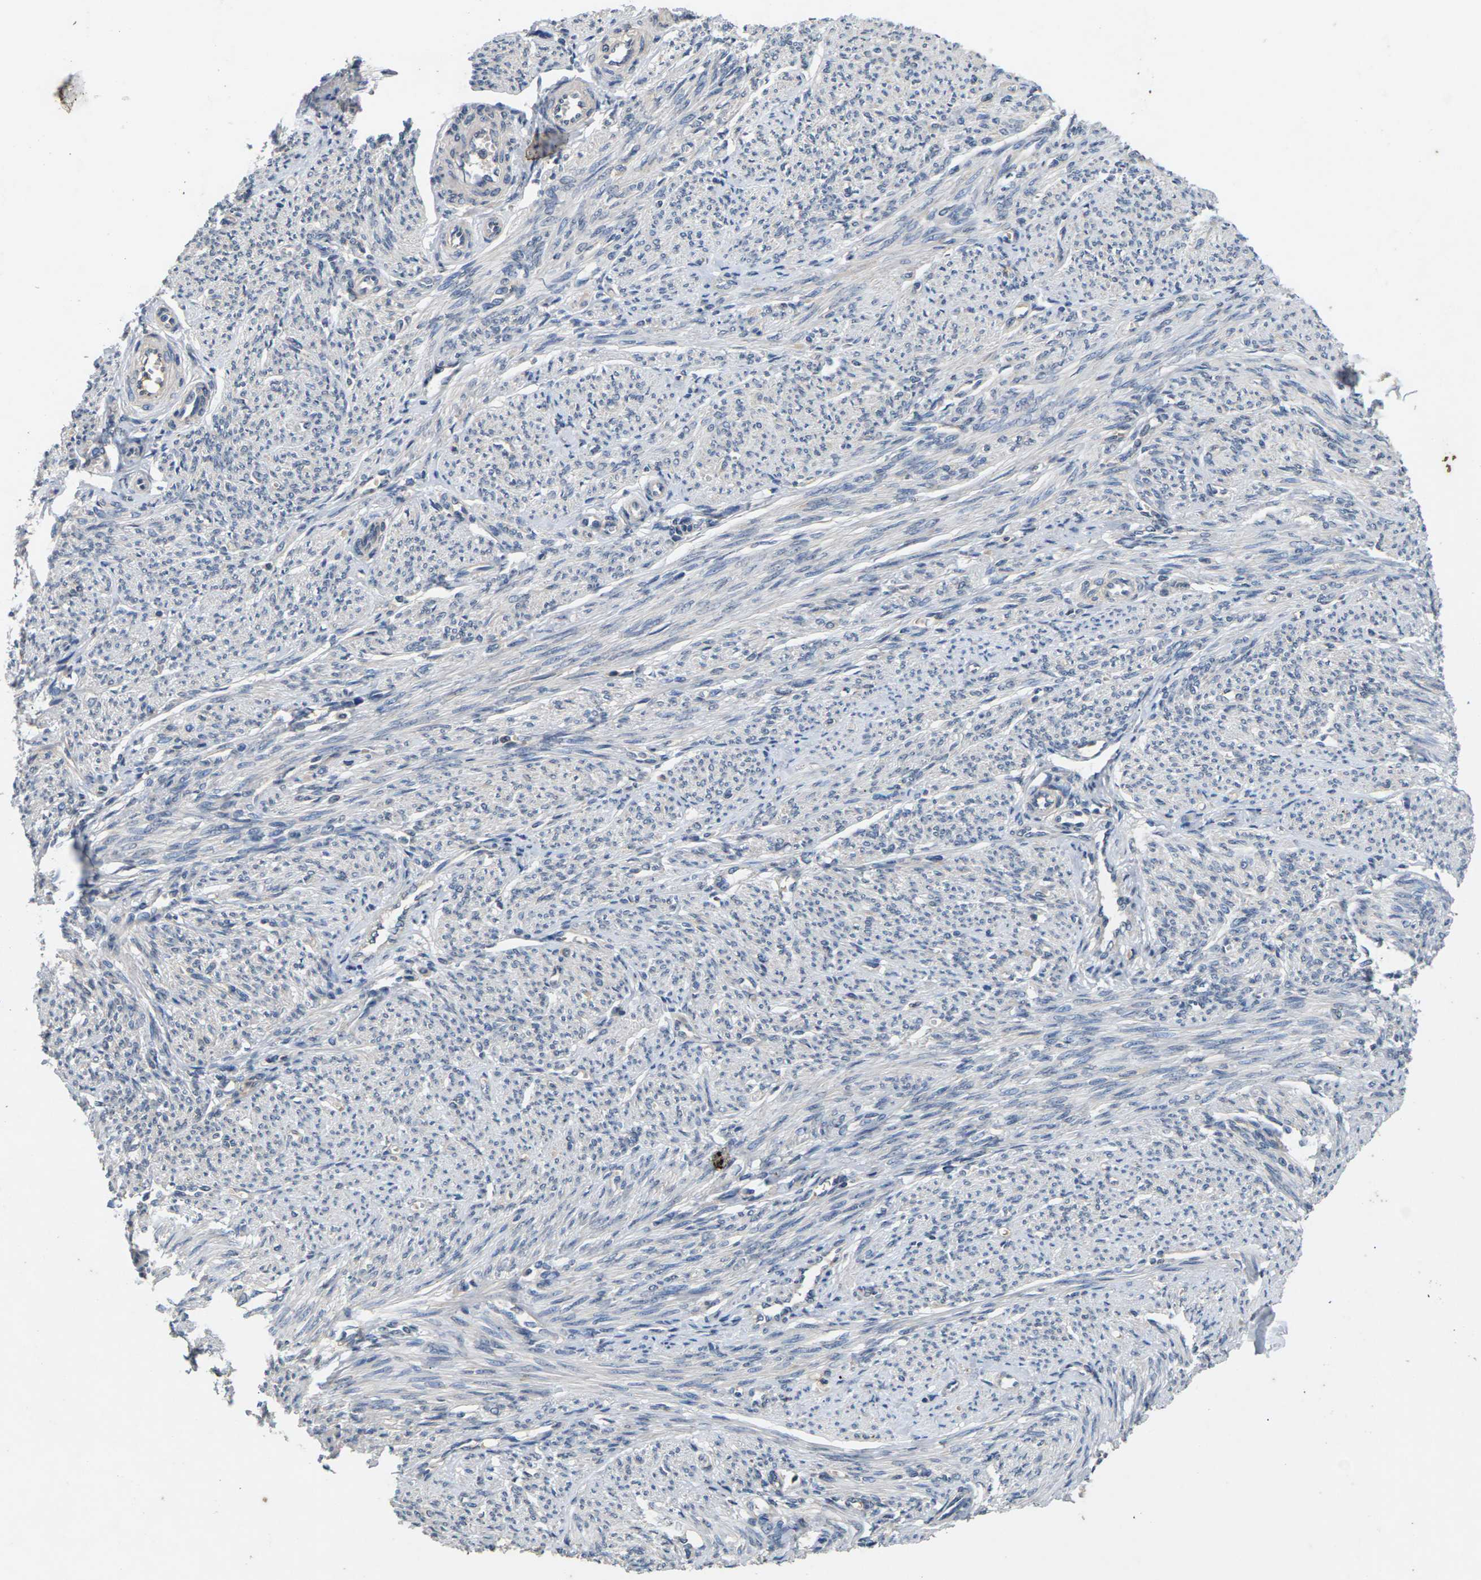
{"staining": {"intensity": "negative", "quantity": "none", "location": "none"}, "tissue": "smooth muscle", "cell_type": "Smooth muscle cells", "image_type": "normal", "snomed": [{"axis": "morphology", "description": "Normal tissue, NOS"}, {"axis": "topography", "description": "Smooth muscle"}], "caption": "High power microscopy histopathology image of an immunohistochemistry (IHC) photomicrograph of unremarkable smooth muscle, revealing no significant expression in smooth muscle cells.", "gene": "SLC2A2", "patient": {"sex": "female", "age": 65}}